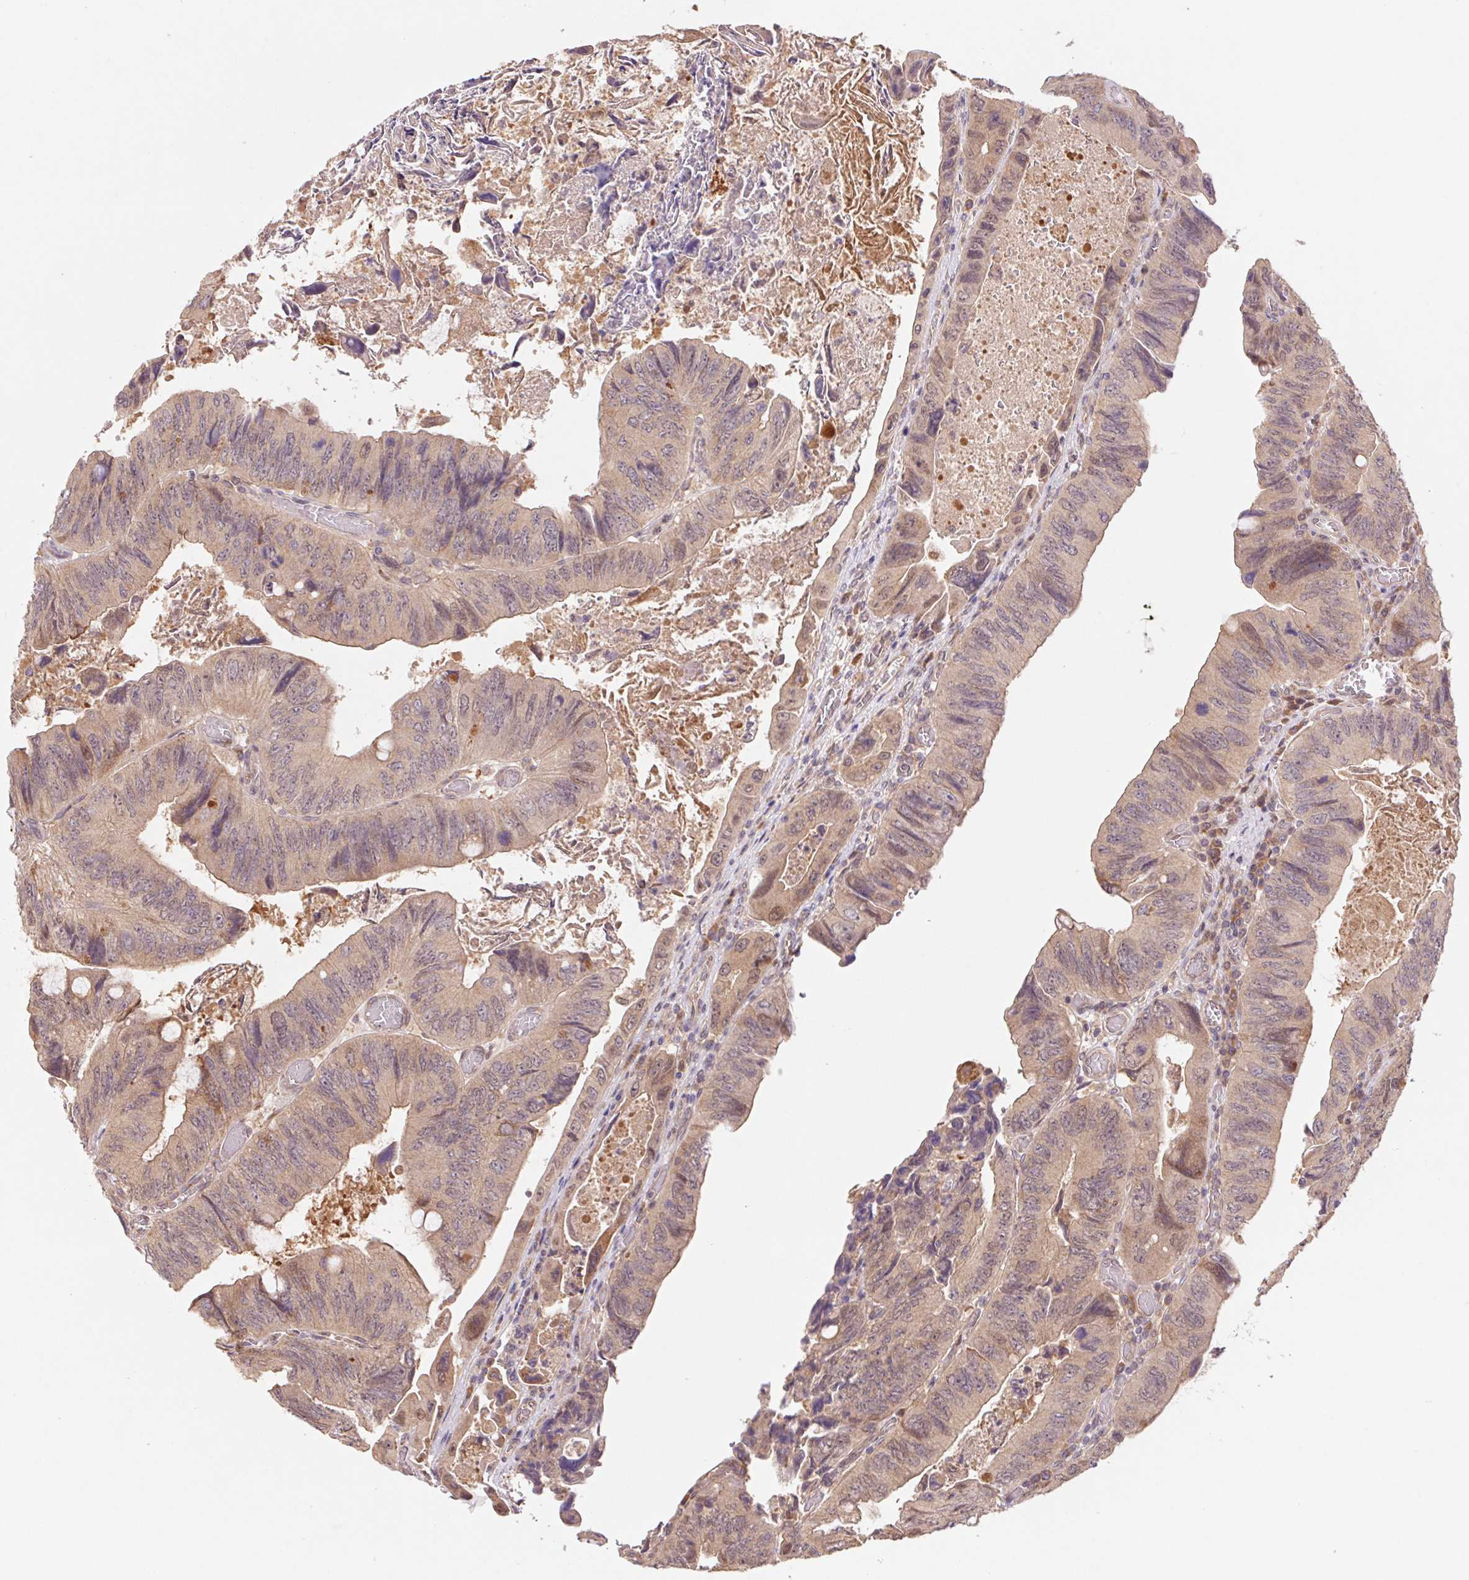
{"staining": {"intensity": "weak", "quantity": "<25%", "location": "cytoplasmic/membranous,nuclear"}, "tissue": "colorectal cancer", "cell_type": "Tumor cells", "image_type": "cancer", "snomed": [{"axis": "morphology", "description": "Adenocarcinoma, NOS"}, {"axis": "topography", "description": "Colon"}], "caption": "This is a photomicrograph of immunohistochemistry (IHC) staining of colorectal cancer, which shows no expression in tumor cells.", "gene": "RRM1", "patient": {"sex": "female", "age": 84}}